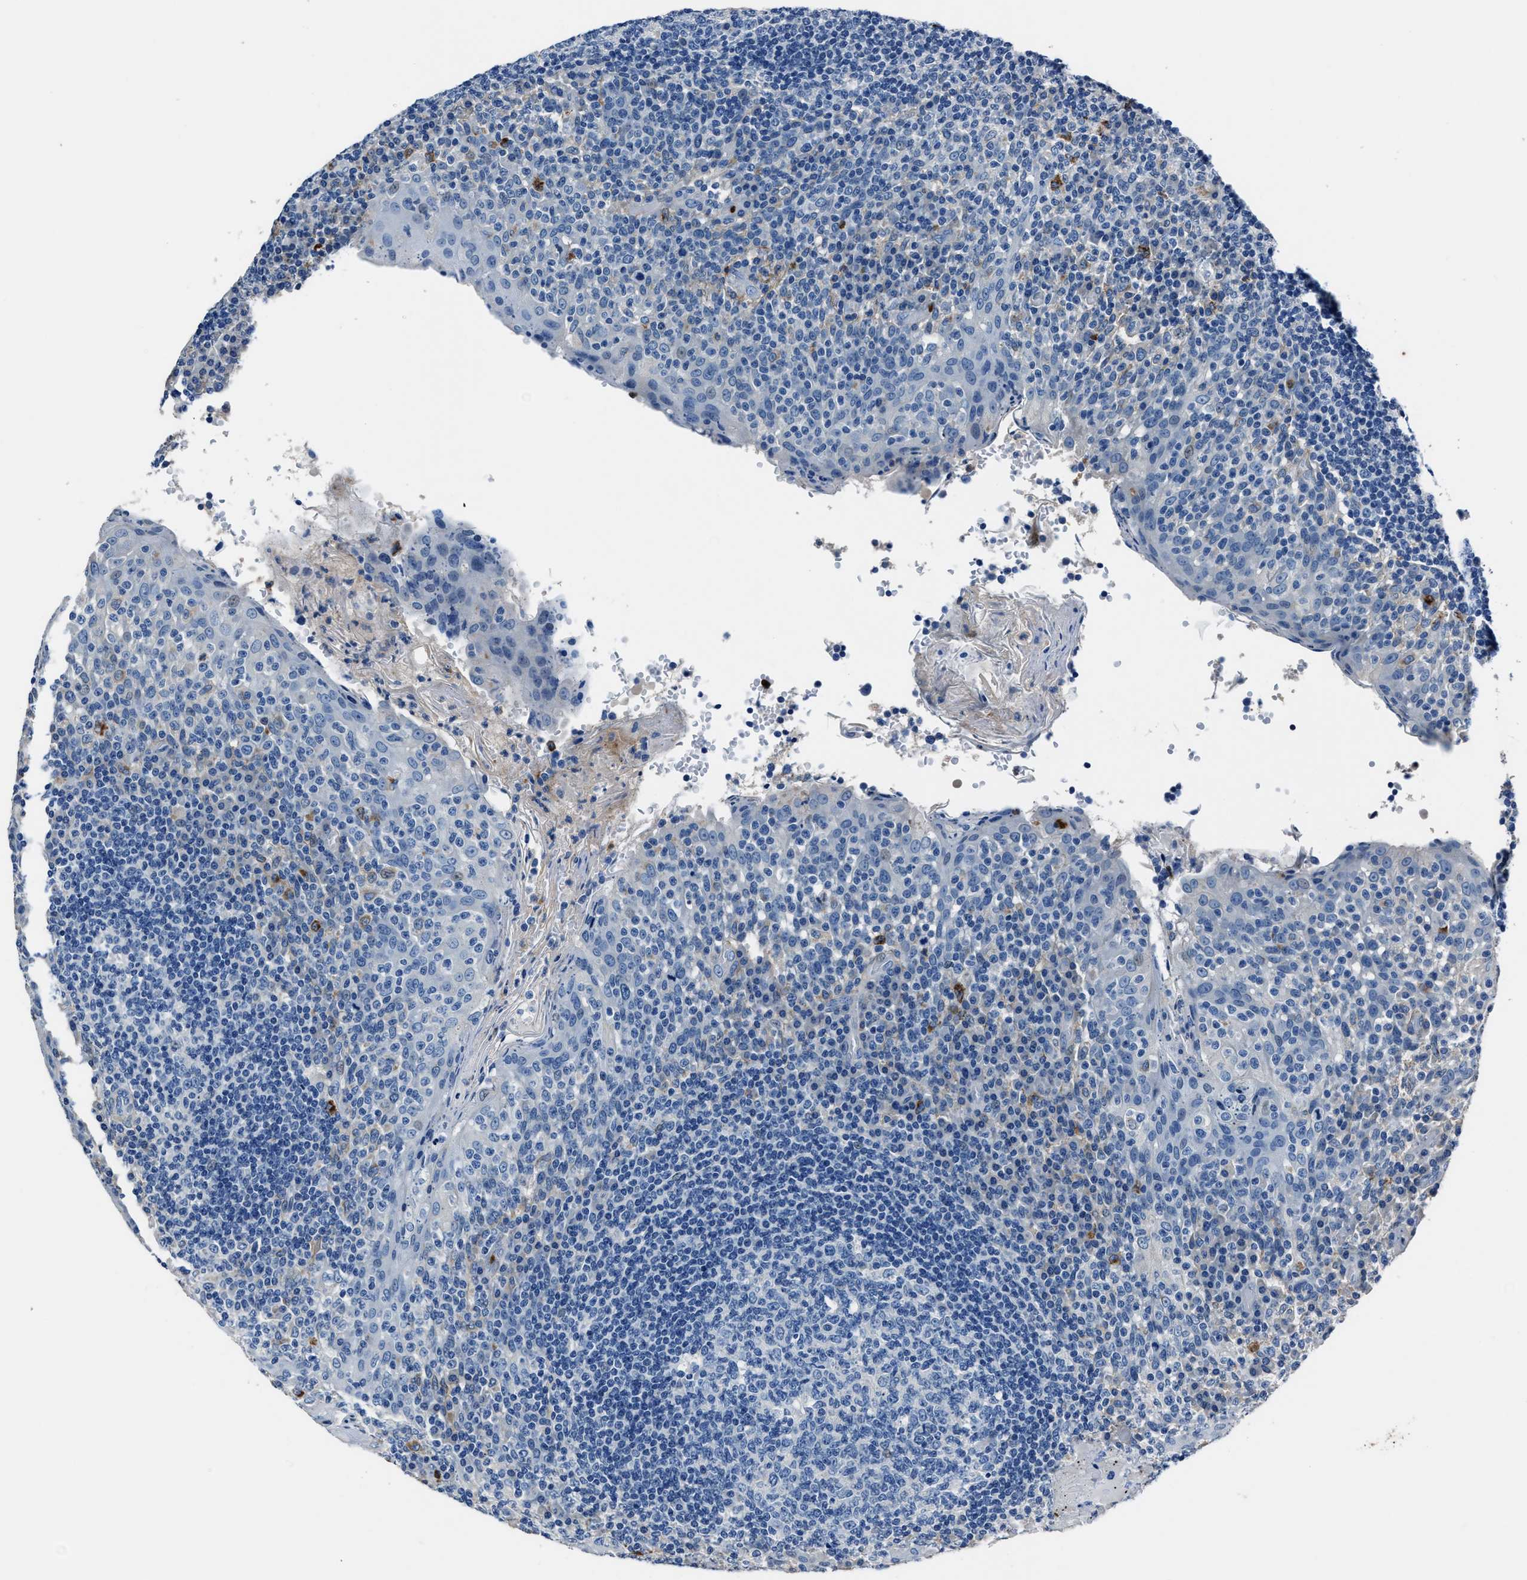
{"staining": {"intensity": "negative", "quantity": "none", "location": "none"}, "tissue": "tonsil", "cell_type": "Germinal center cells", "image_type": "normal", "snomed": [{"axis": "morphology", "description": "Normal tissue, NOS"}, {"axis": "topography", "description": "Tonsil"}], "caption": "This photomicrograph is of unremarkable tonsil stained with IHC to label a protein in brown with the nuclei are counter-stained blue. There is no staining in germinal center cells. (Stains: DAB immunohistochemistry with hematoxylin counter stain, Microscopy: brightfield microscopy at high magnification).", "gene": "FGL2", "patient": {"sex": "female", "age": 19}}